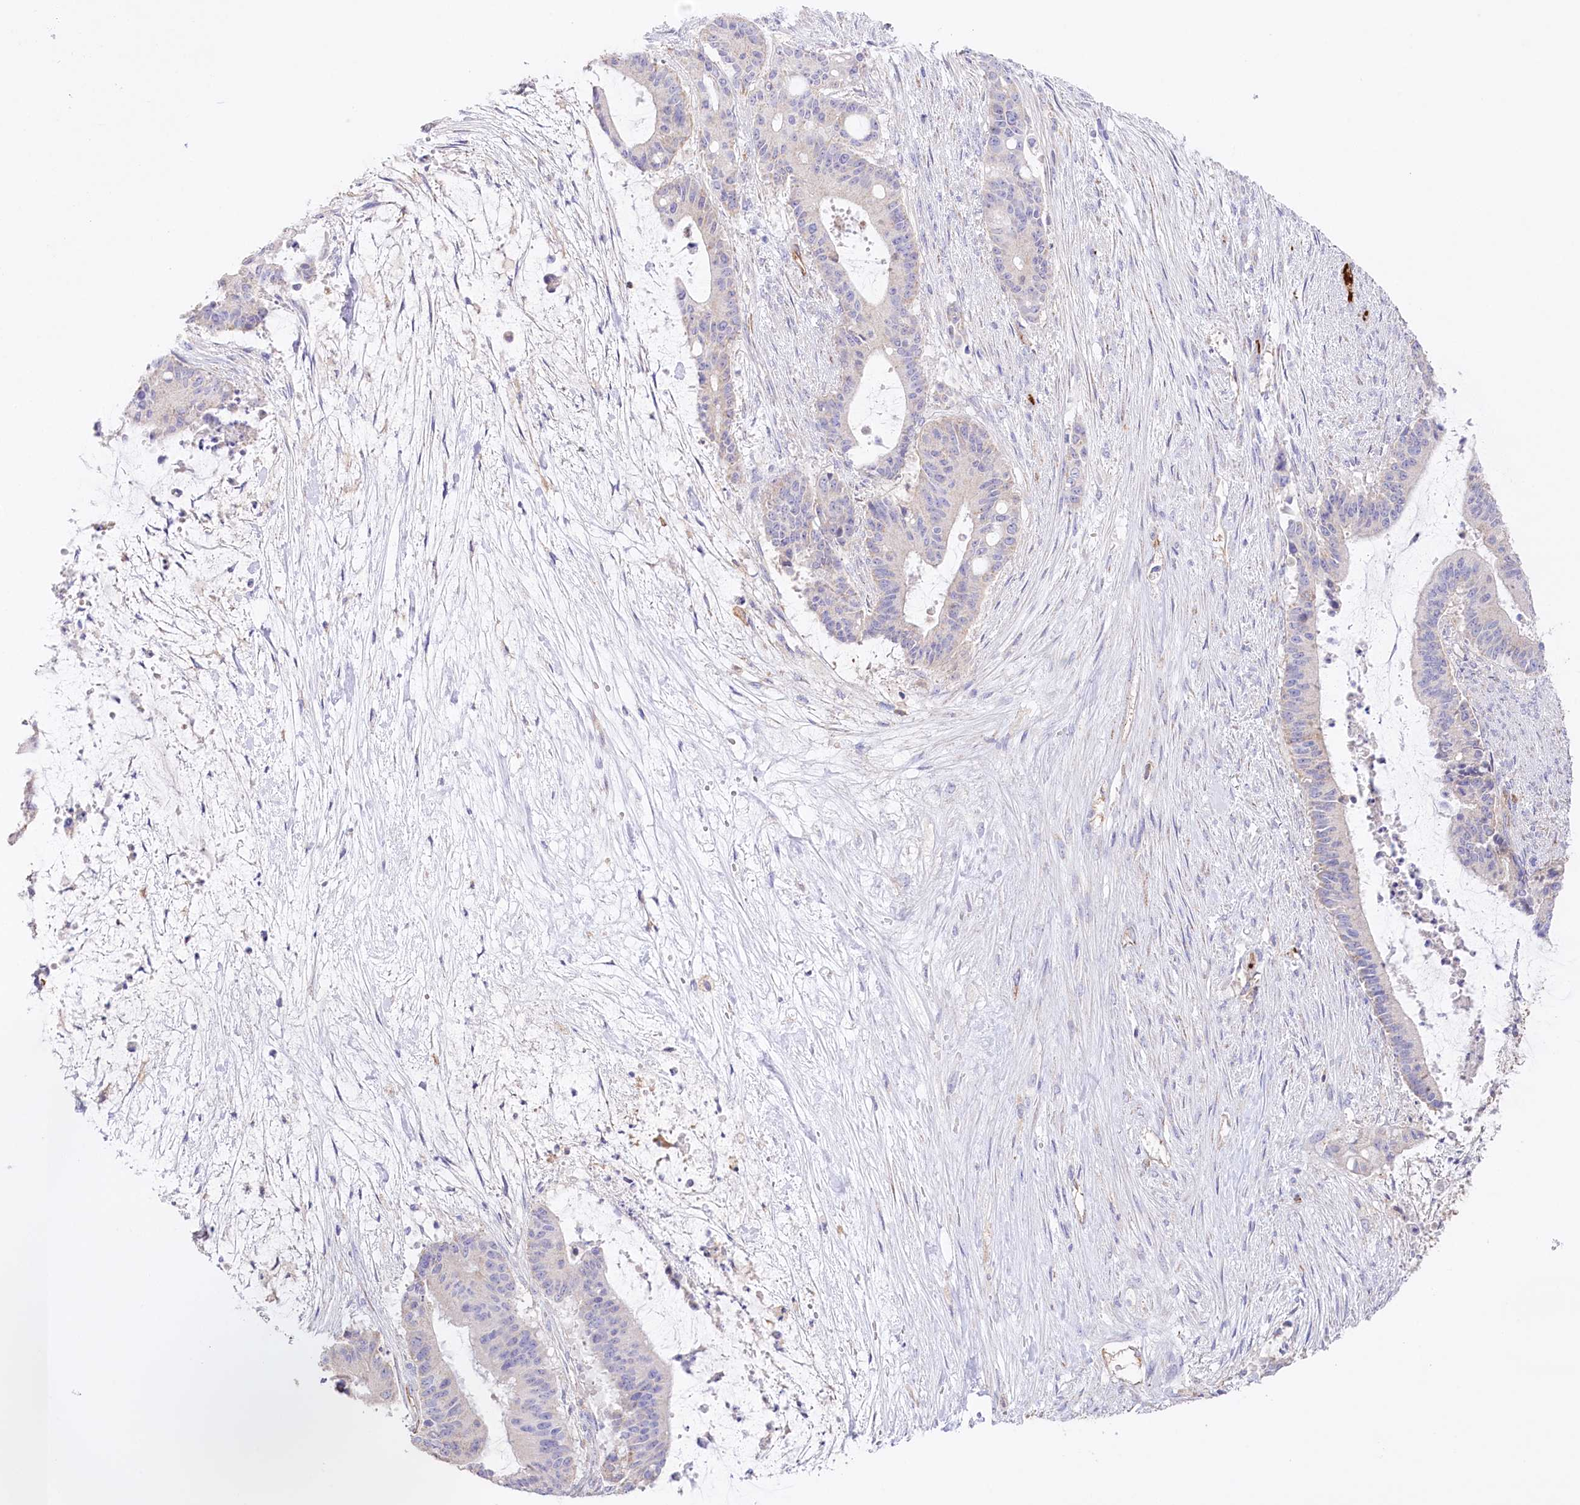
{"staining": {"intensity": "negative", "quantity": "none", "location": "none"}, "tissue": "liver cancer", "cell_type": "Tumor cells", "image_type": "cancer", "snomed": [{"axis": "morphology", "description": "Normal tissue, NOS"}, {"axis": "morphology", "description": "Cholangiocarcinoma"}, {"axis": "topography", "description": "Liver"}, {"axis": "topography", "description": "Peripheral nerve tissue"}], "caption": "The histopathology image displays no staining of tumor cells in liver cholangiocarcinoma.", "gene": "SLC39A10", "patient": {"sex": "female", "age": 73}}